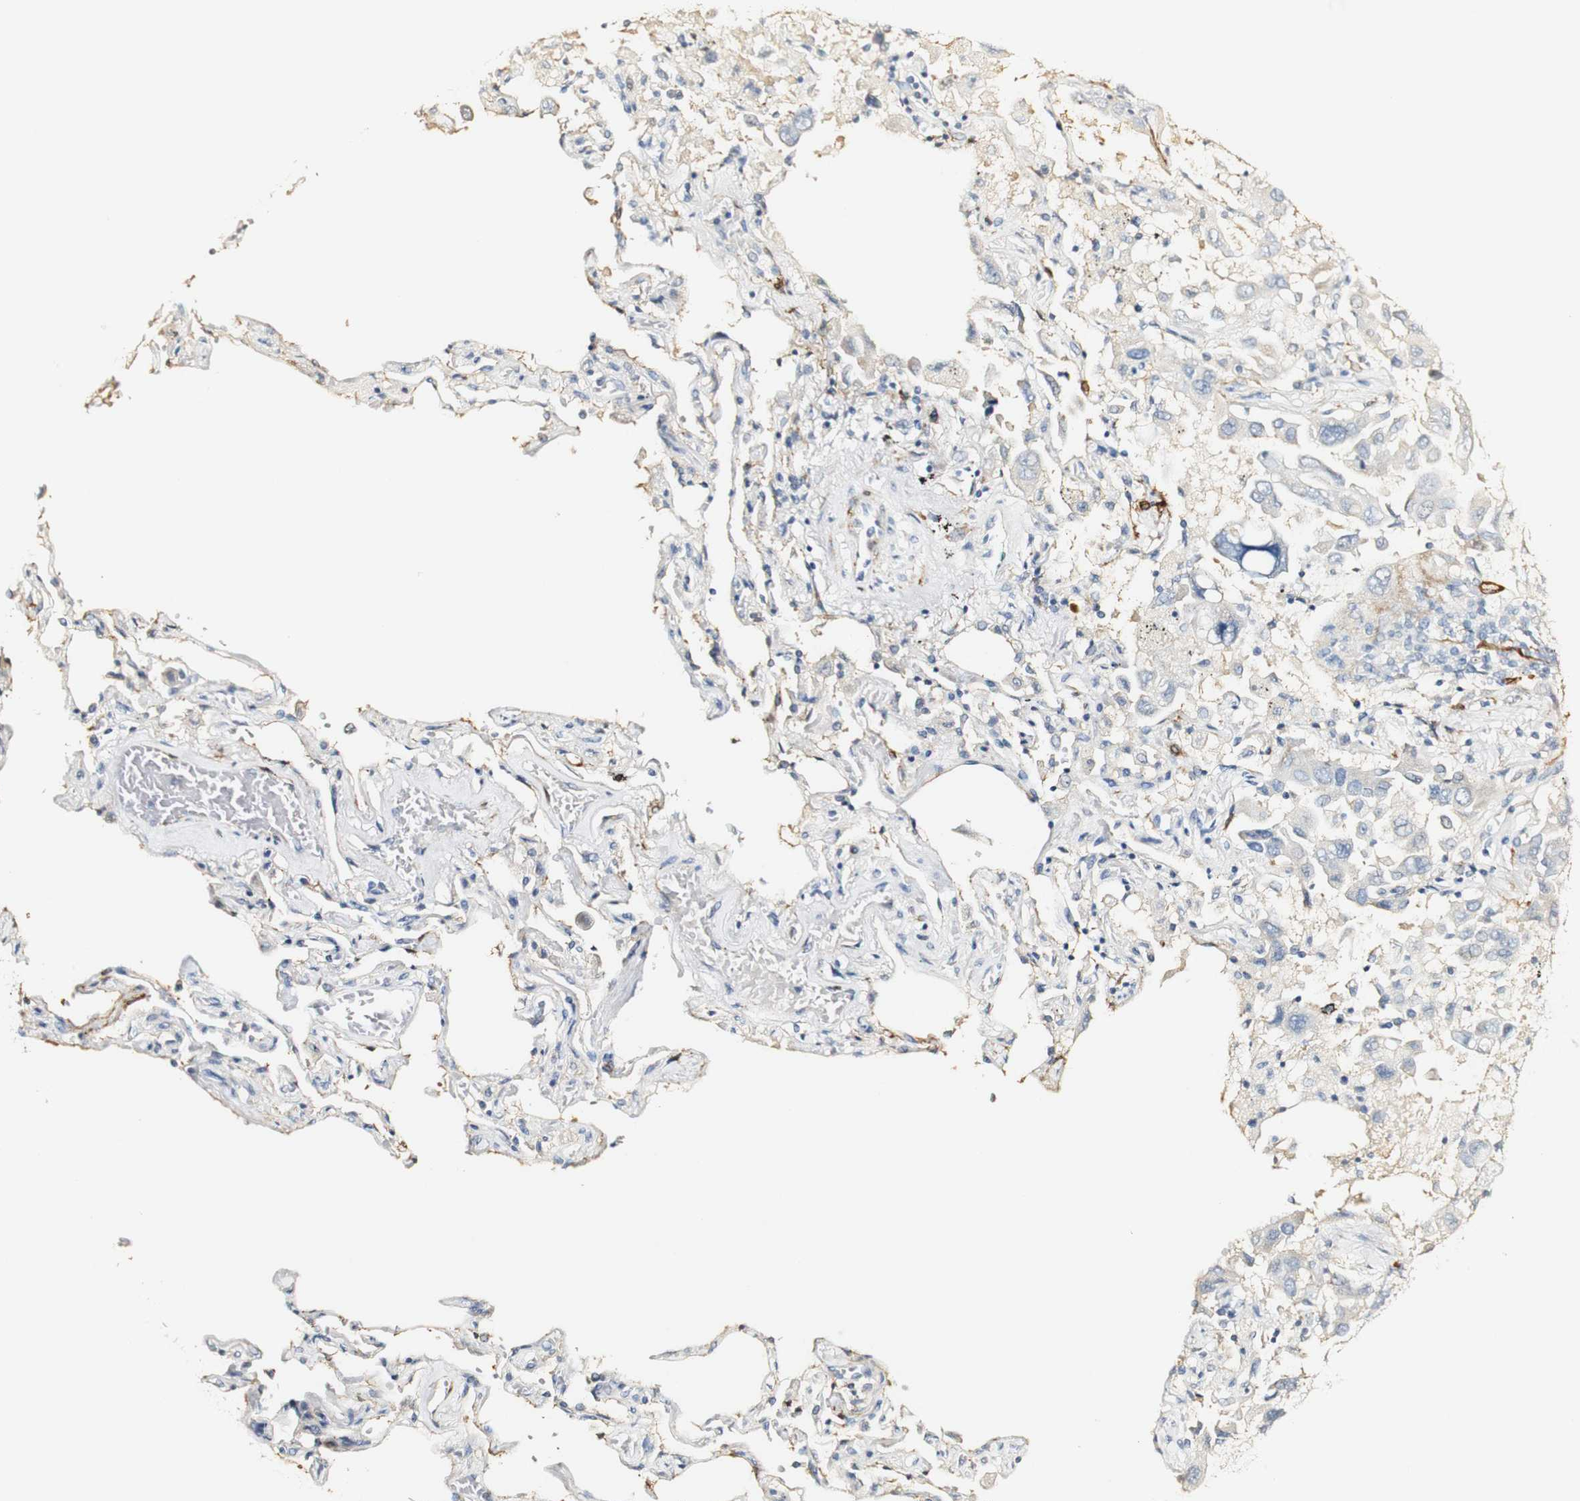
{"staining": {"intensity": "negative", "quantity": "none", "location": "none"}, "tissue": "lung cancer", "cell_type": "Tumor cells", "image_type": "cancer", "snomed": [{"axis": "morphology", "description": "Adenocarcinoma, NOS"}, {"axis": "topography", "description": "Lung"}], "caption": "Immunohistochemistry (IHC) micrograph of lung cancer stained for a protein (brown), which displays no staining in tumor cells.", "gene": "FMO3", "patient": {"sex": "male", "age": 64}}